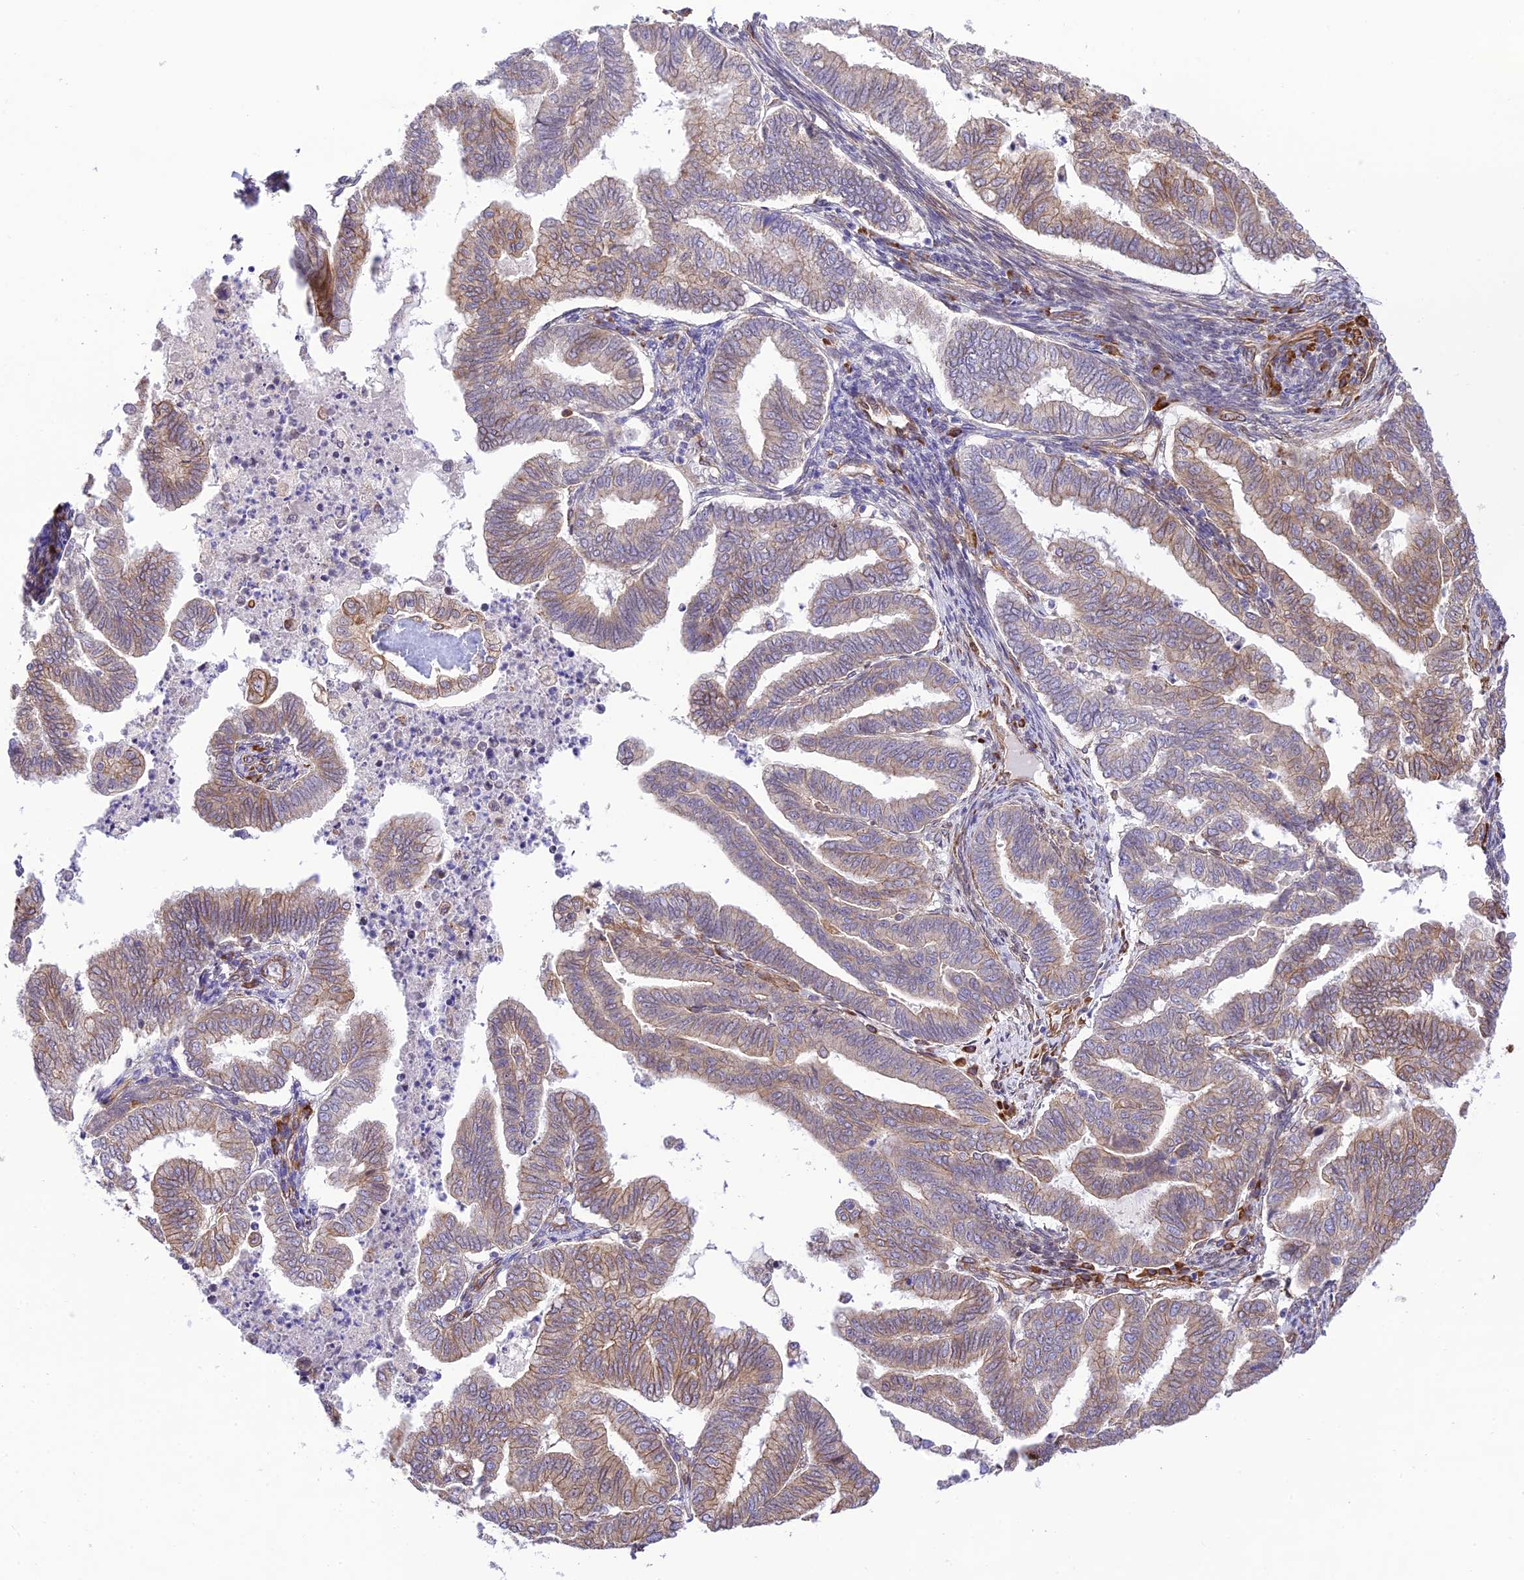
{"staining": {"intensity": "weak", "quantity": "25%-75%", "location": "cytoplasmic/membranous"}, "tissue": "endometrial cancer", "cell_type": "Tumor cells", "image_type": "cancer", "snomed": [{"axis": "morphology", "description": "Adenocarcinoma, NOS"}, {"axis": "topography", "description": "Endometrium"}], "caption": "Endometrial adenocarcinoma tissue shows weak cytoplasmic/membranous expression in about 25%-75% of tumor cells, visualized by immunohistochemistry.", "gene": "EXOC3L4", "patient": {"sex": "female", "age": 79}}